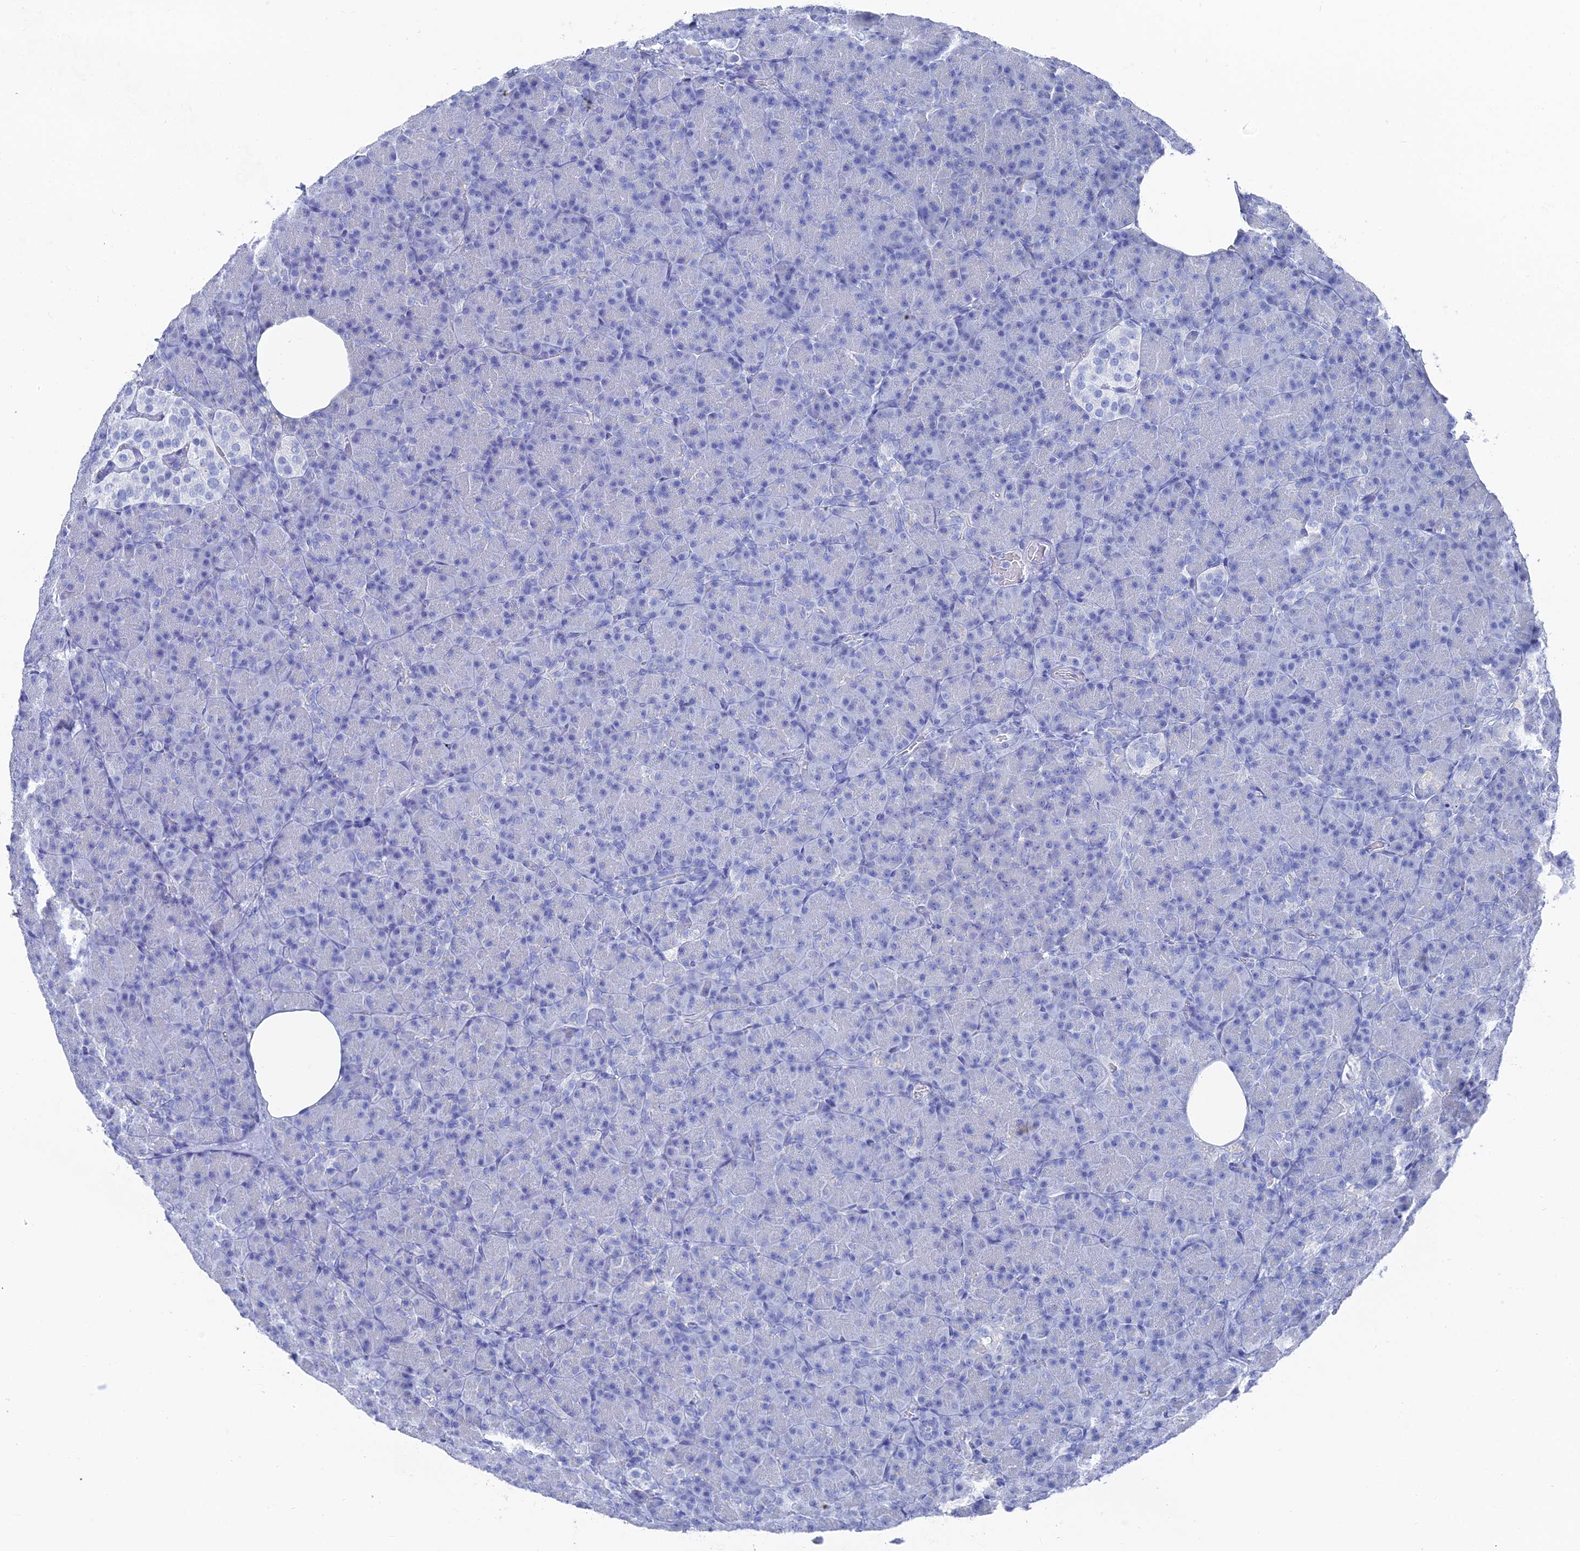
{"staining": {"intensity": "negative", "quantity": "none", "location": "none"}, "tissue": "pancreas", "cell_type": "Exocrine glandular cells", "image_type": "normal", "snomed": [{"axis": "morphology", "description": "Normal tissue, NOS"}, {"axis": "topography", "description": "Pancreas"}], "caption": "Immunohistochemical staining of unremarkable human pancreas shows no significant positivity in exocrine glandular cells. (Brightfield microscopy of DAB (3,3'-diaminobenzidine) IHC at high magnification).", "gene": "ENPP3", "patient": {"sex": "female", "age": 43}}